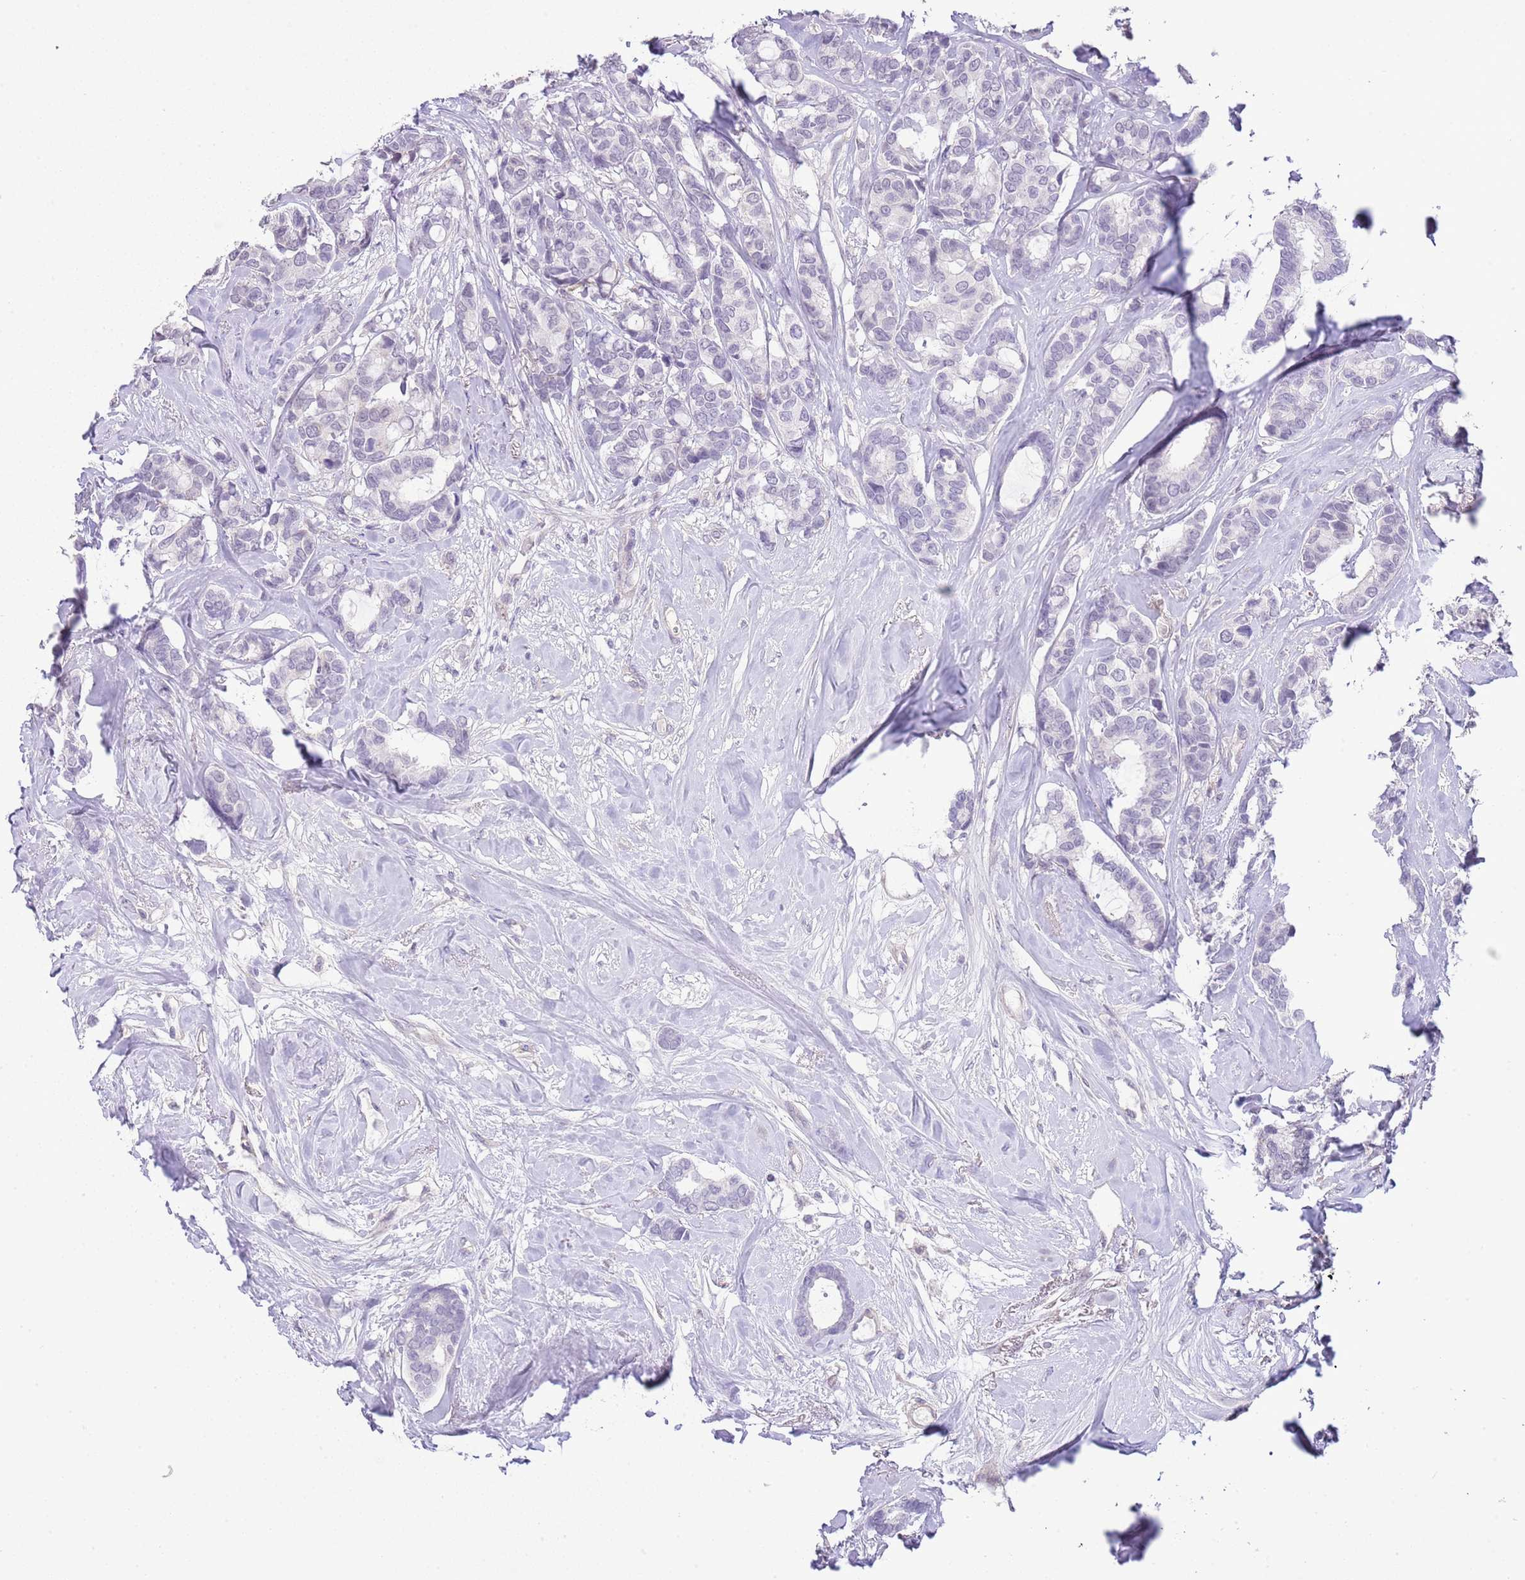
{"staining": {"intensity": "negative", "quantity": "none", "location": "none"}, "tissue": "breast cancer", "cell_type": "Tumor cells", "image_type": "cancer", "snomed": [{"axis": "morphology", "description": "Duct carcinoma"}, {"axis": "topography", "description": "Breast"}], "caption": "Image shows no significant protein staining in tumor cells of invasive ductal carcinoma (breast).", "gene": "MIDN", "patient": {"sex": "female", "age": 87}}